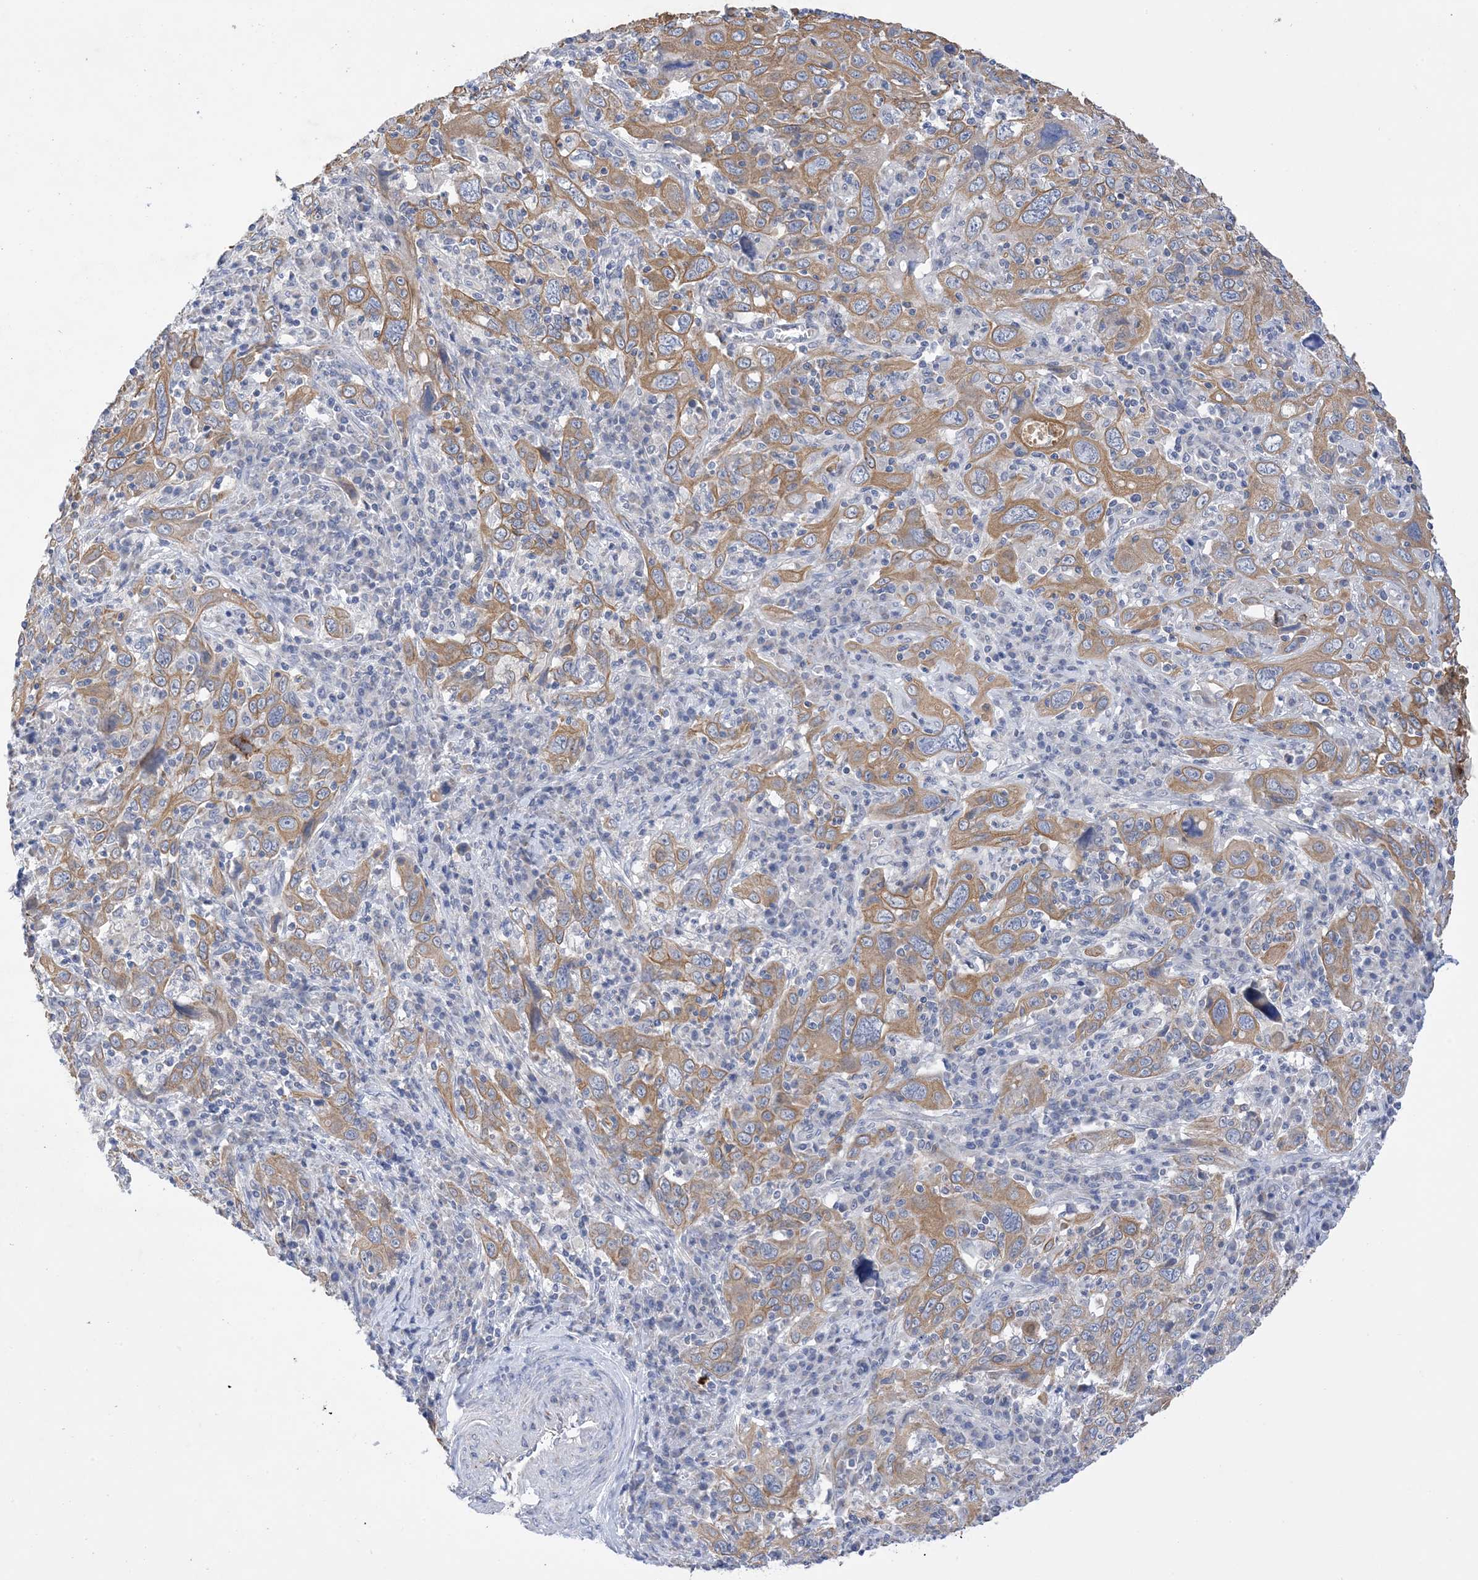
{"staining": {"intensity": "moderate", "quantity": ">75%", "location": "cytoplasmic/membranous"}, "tissue": "cervical cancer", "cell_type": "Tumor cells", "image_type": "cancer", "snomed": [{"axis": "morphology", "description": "Squamous cell carcinoma, NOS"}, {"axis": "topography", "description": "Cervix"}], "caption": "Moderate cytoplasmic/membranous staining is appreciated in approximately >75% of tumor cells in cervical cancer.", "gene": "PLK4", "patient": {"sex": "female", "age": 46}}